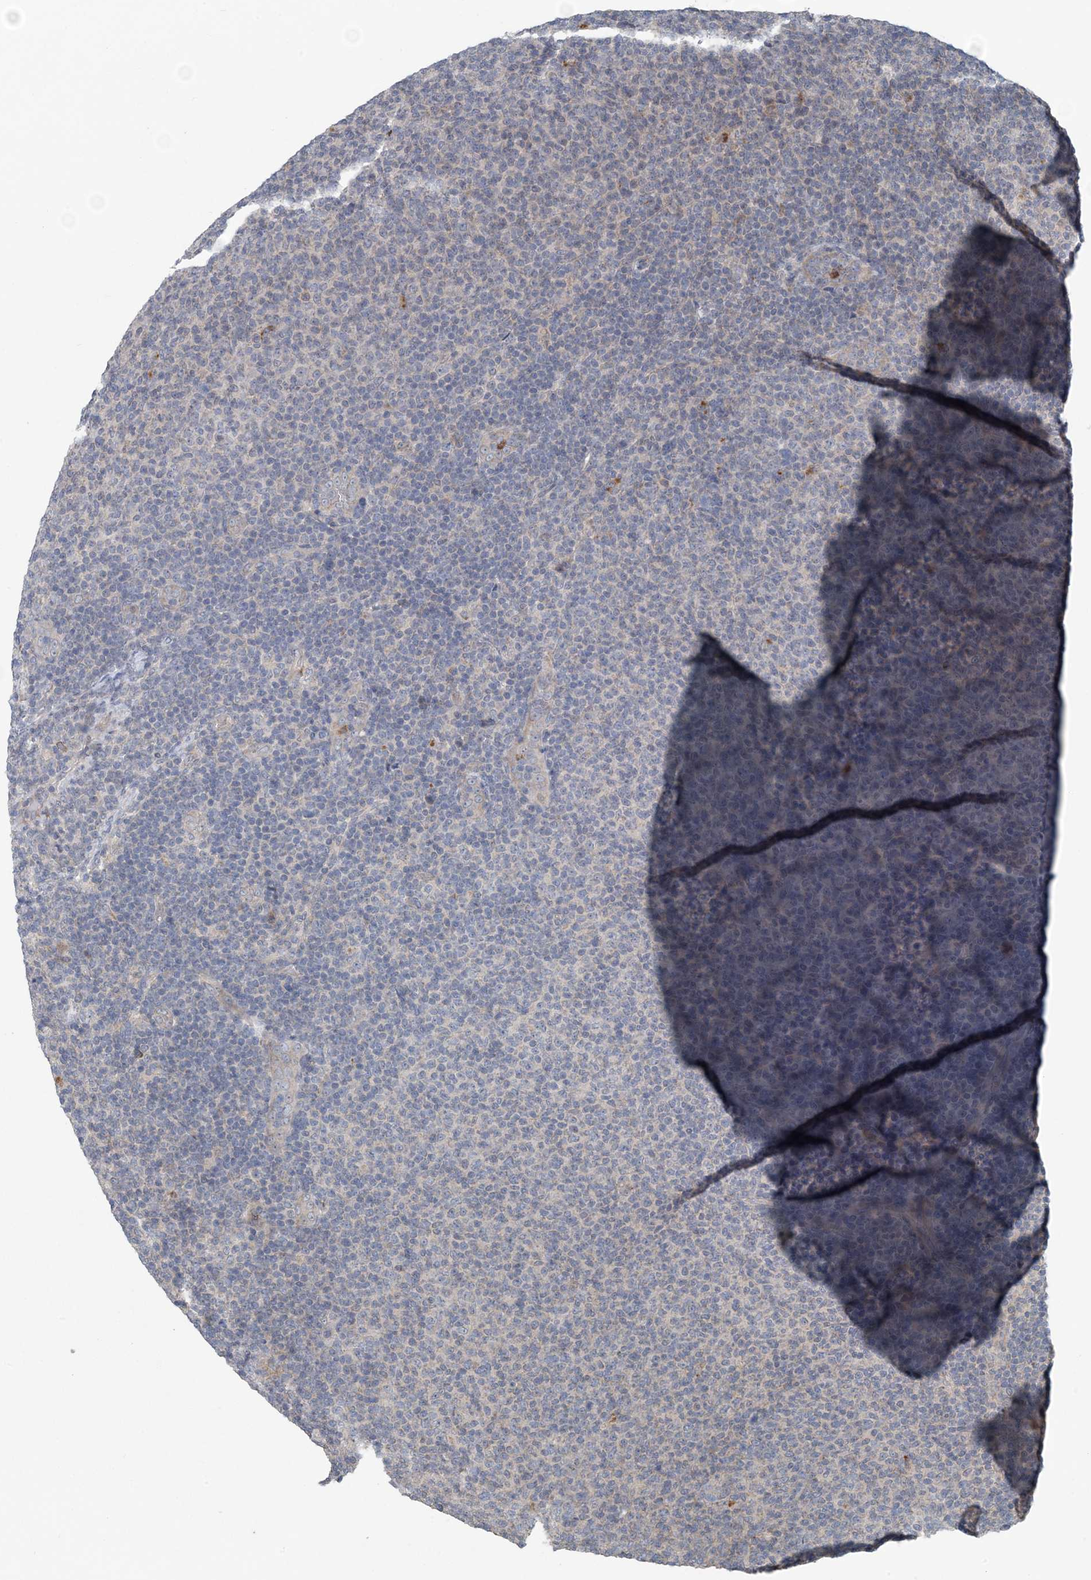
{"staining": {"intensity": "negative", "quantity": "none", "location": "none"}, "tissue": "lymphoma", "cell_type": "Tumor cells", "image_type": "cancer", "snomed": [{"axis": "morphology", "description": "Malignant lymphoma, non-Hodgkin's type, Low grade"}, {"axis": "topography", "description": "Lymph node"}], "caption": "Immunohistochemistry of low-grade malignant lymphoma, non-Hodgkin's type exhibits no staining in tumor cells.", "gene": "MYO9B", "patient": {"sex": "male", "age": 66}}